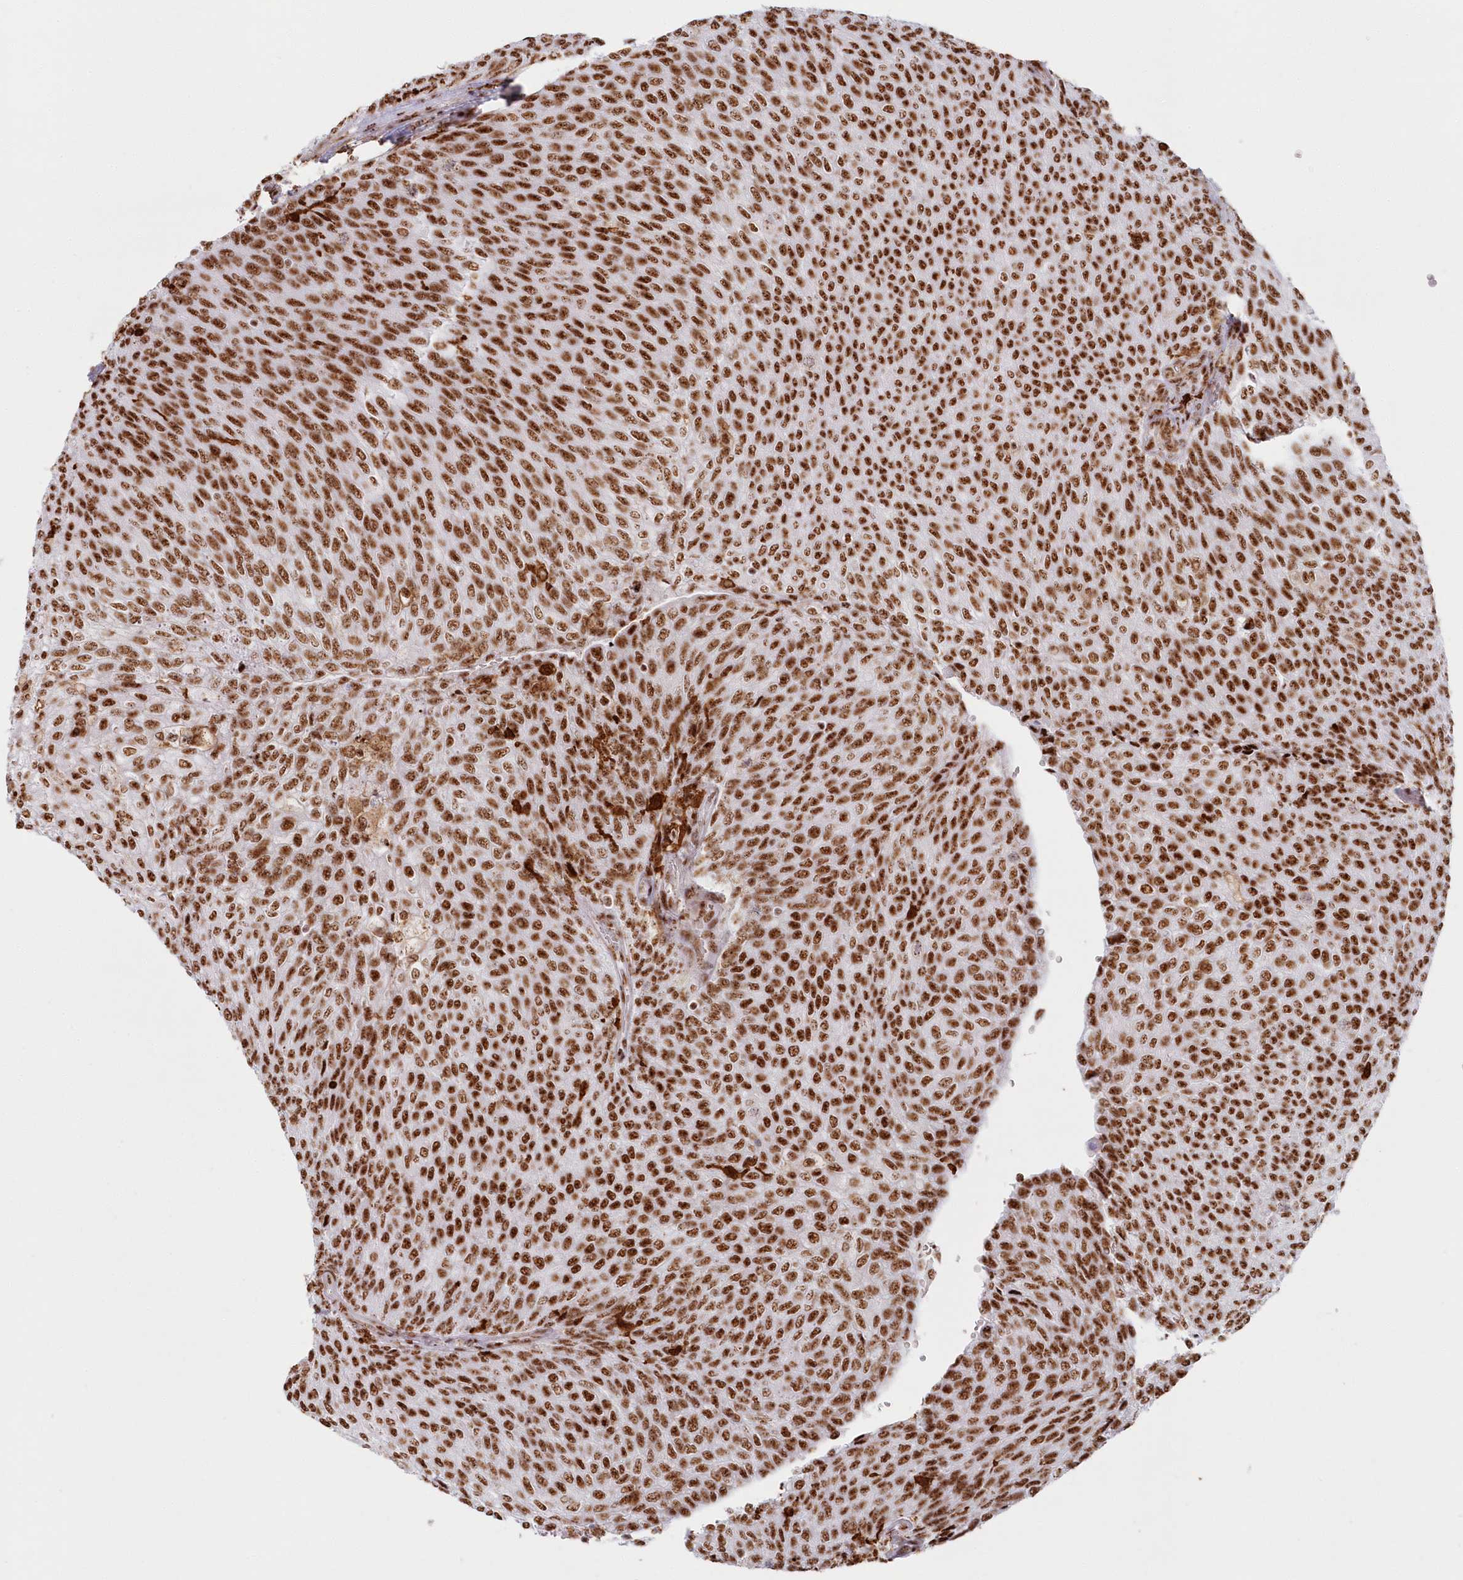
{"staining": {"intensity": "strong", "quantity": ">75%", "location": "nuclear"}, "tissue": "urothelial cancer", "cell_type": "Tumor cells", "image_type": "cancer", "snomed": [{"axis": "morphology", "description": "Urothelial carcinoma, Low grade"}, {"axis": "topography", "description": "Urinary bladder"}], "caption": "Low-grade urothelial carcinoma stained for a protein demonstrates strong nuclear positivity in tumor cells. Using DAB (brown) and hematoxylin (blue) stains, captured at high magnification using brightfield microscopy.", "gene": "DDX46", "patient": {"sex": "female", "age": 79}}